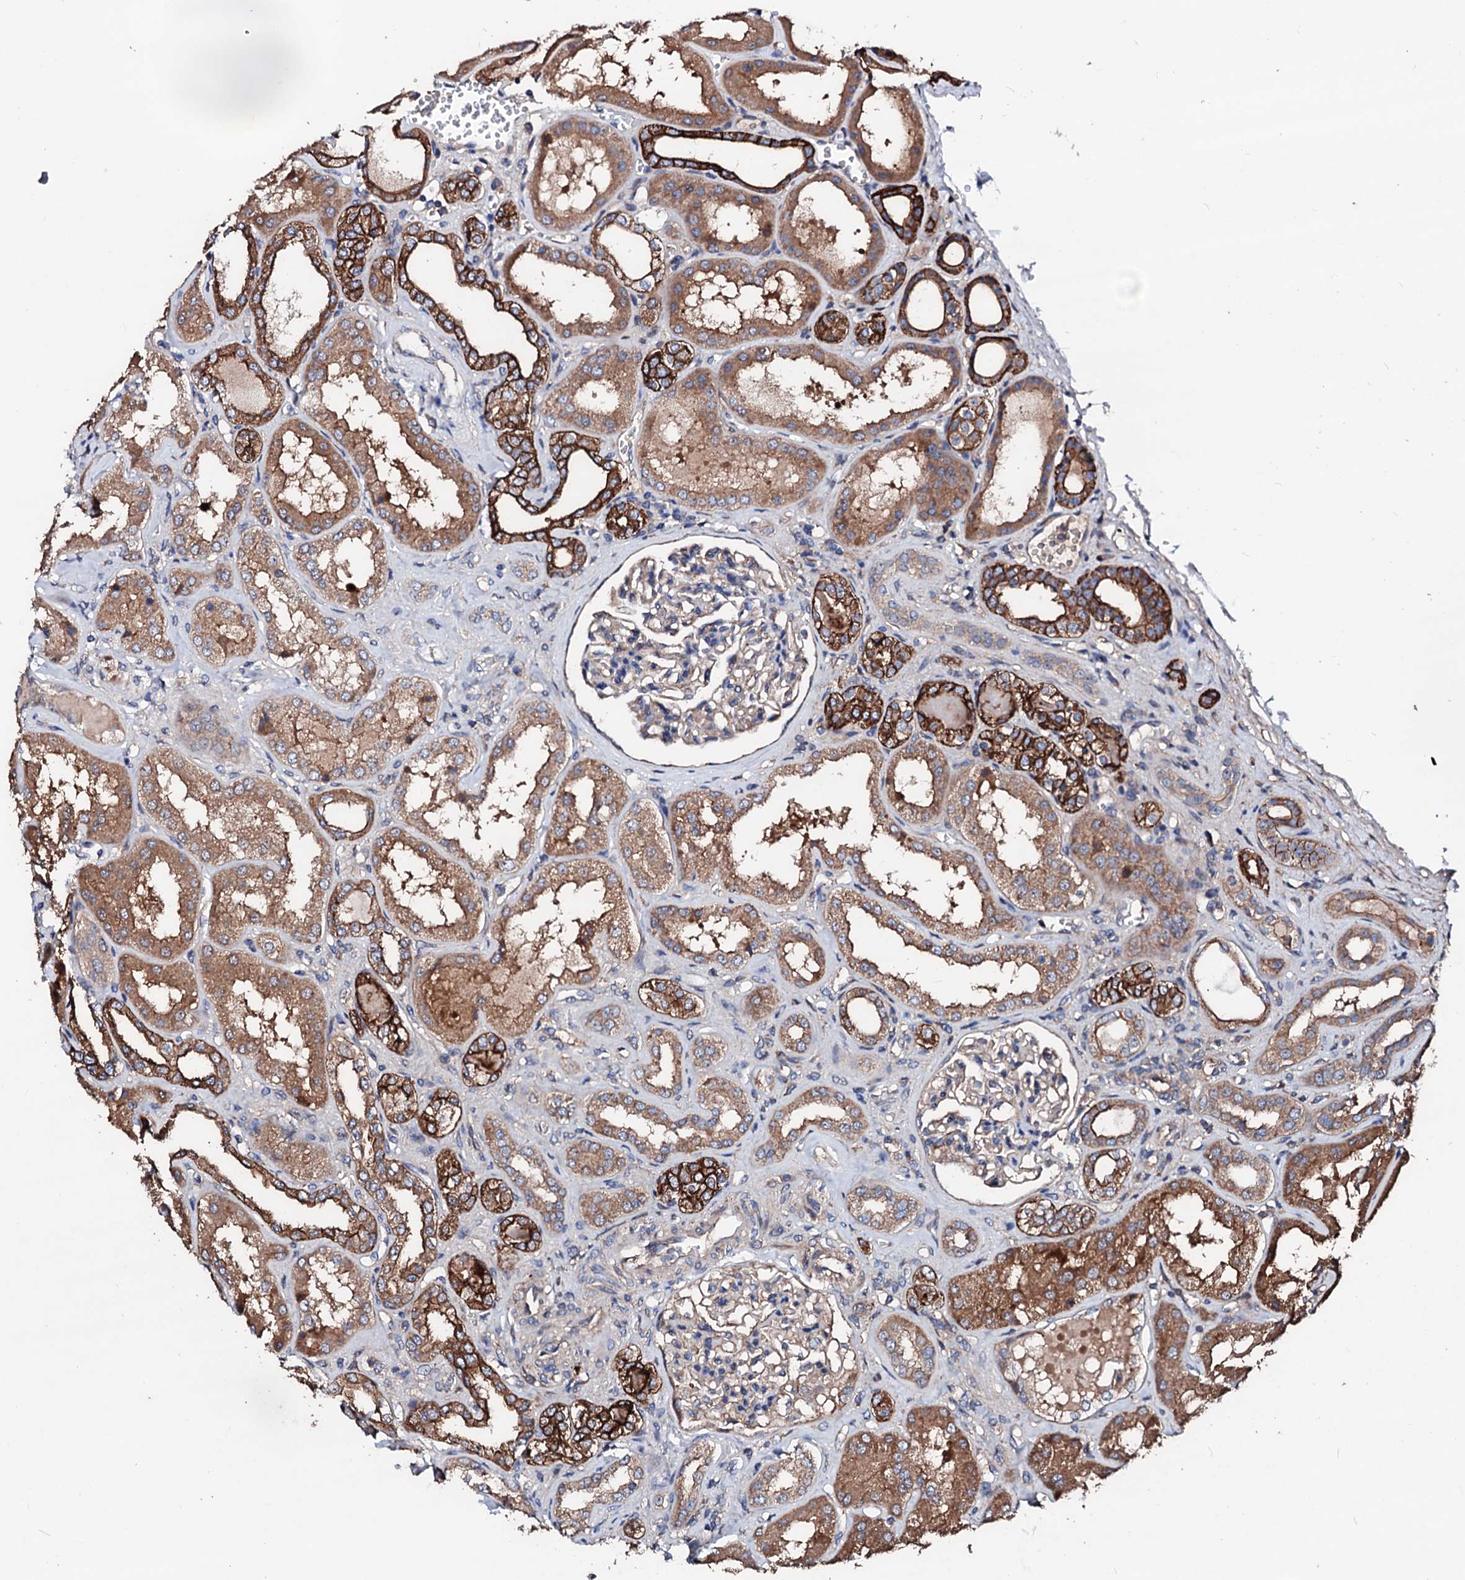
{"staining": {"intensity": "weak", "quantity": "25%-75%", "location": "cytoplasmic/membranous"}, "tissue": "kidney", "cell_type": "Cells in glomeruli", "image_type": "normal", "snomed": [{"axis": "morphology", "description": "Normal tissue, NOS"}, {"axis": "topography", "description": "Kidney"}], "caption": "A brown stain highlights weak cytoplasmic/membranous staining of a protein in cells in glomeruli of unremarkable kidney.", "gene": "TBCEL", "patient": {"sex": "female", "age": 56}}